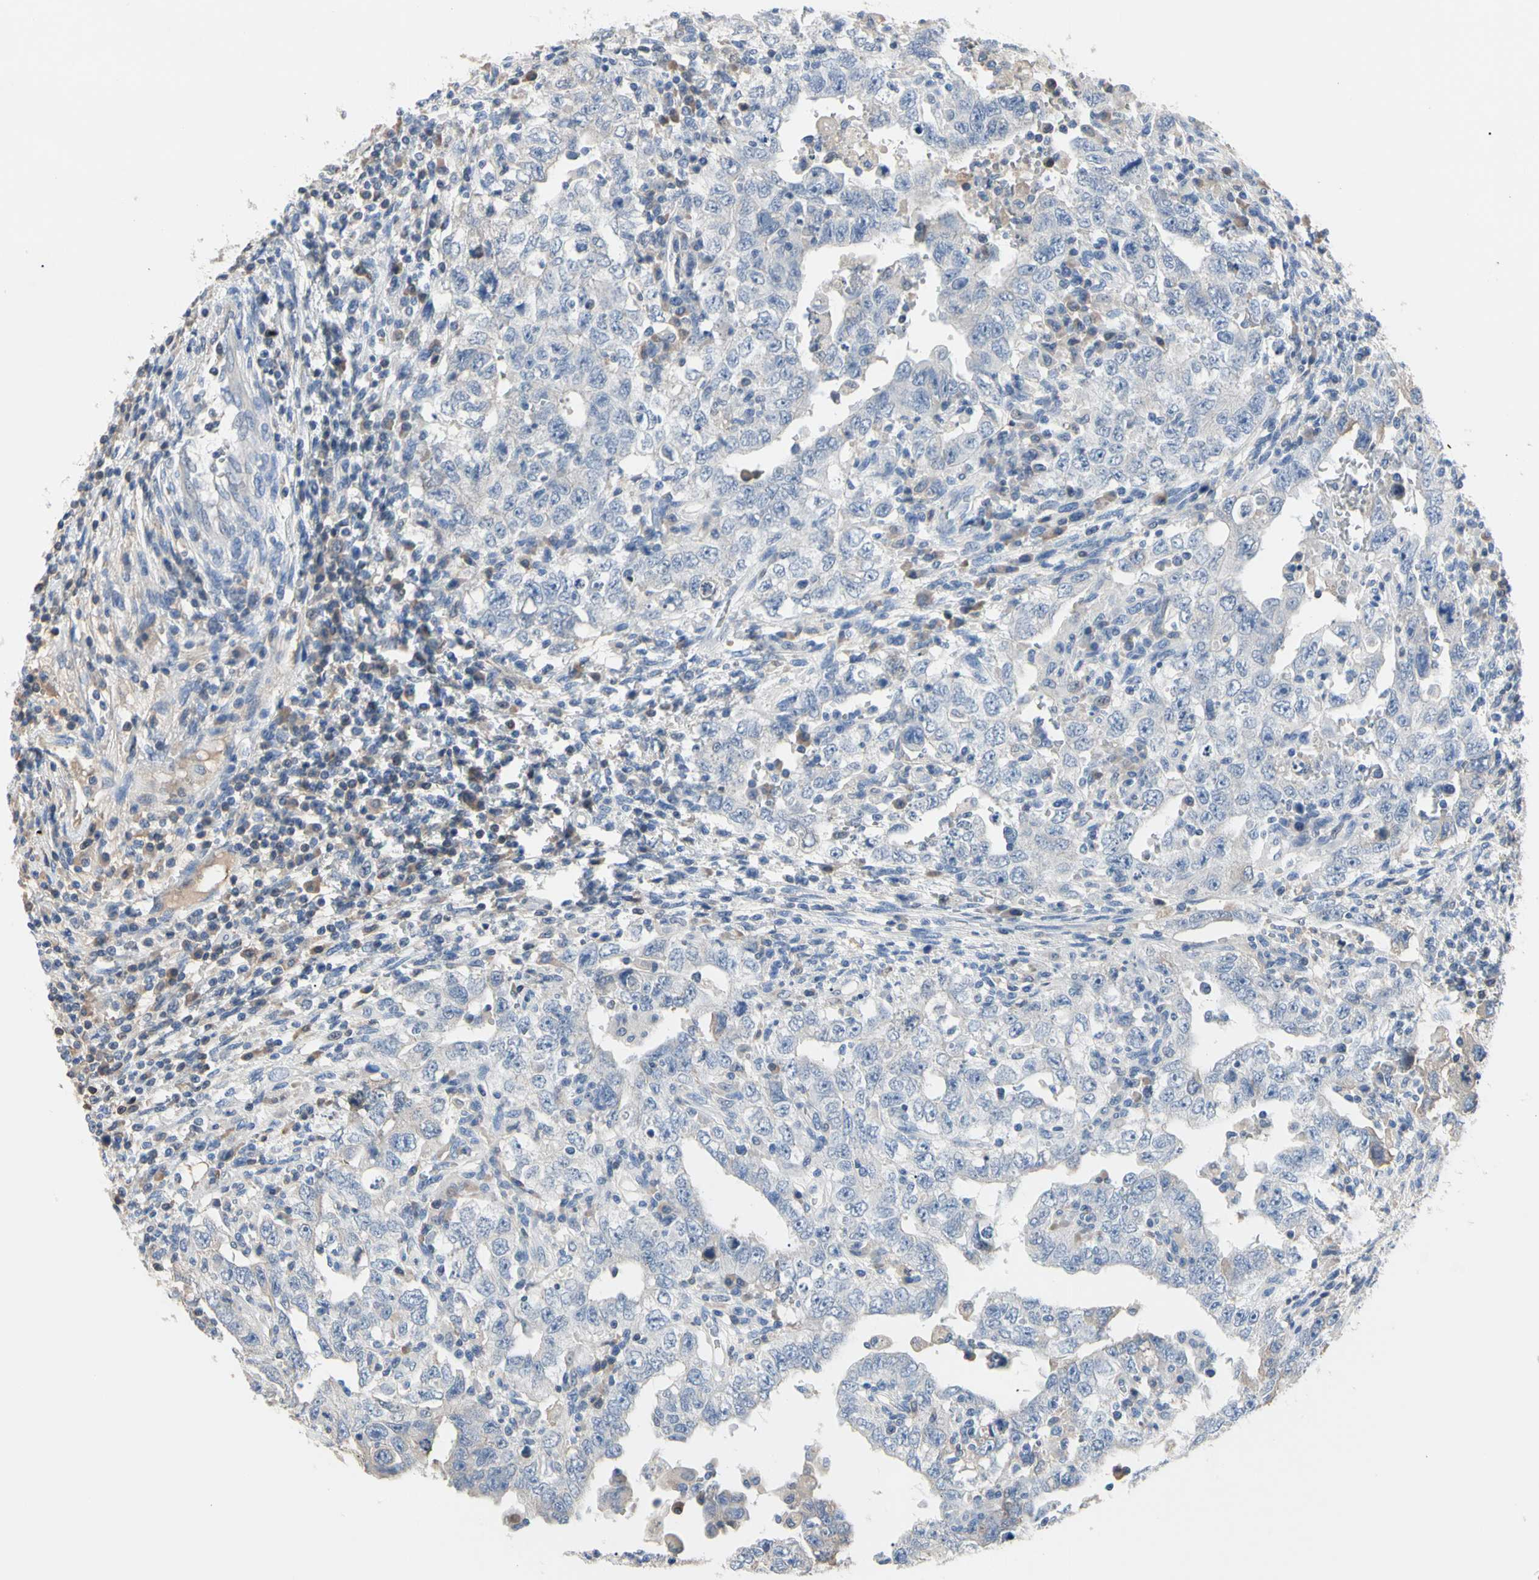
{"staining": {"intensity": "negative", "quantity": "none", "location": "none"}, "tissue": "testis cancer", "cell_type": "Tumor cells", "image_type": "cancer", "snomed": [{"axis": "morphology", "description": "Carcinoma, Embryonal, NOS"}, {"axis": "topography", "description": "Testis"}], "caption": "Testis cancer was stained to show a protein in brown. There is no significant expression in tumor cells.", "gene": "ECRG4", "patient": {"sex": "male", "age": 26}}